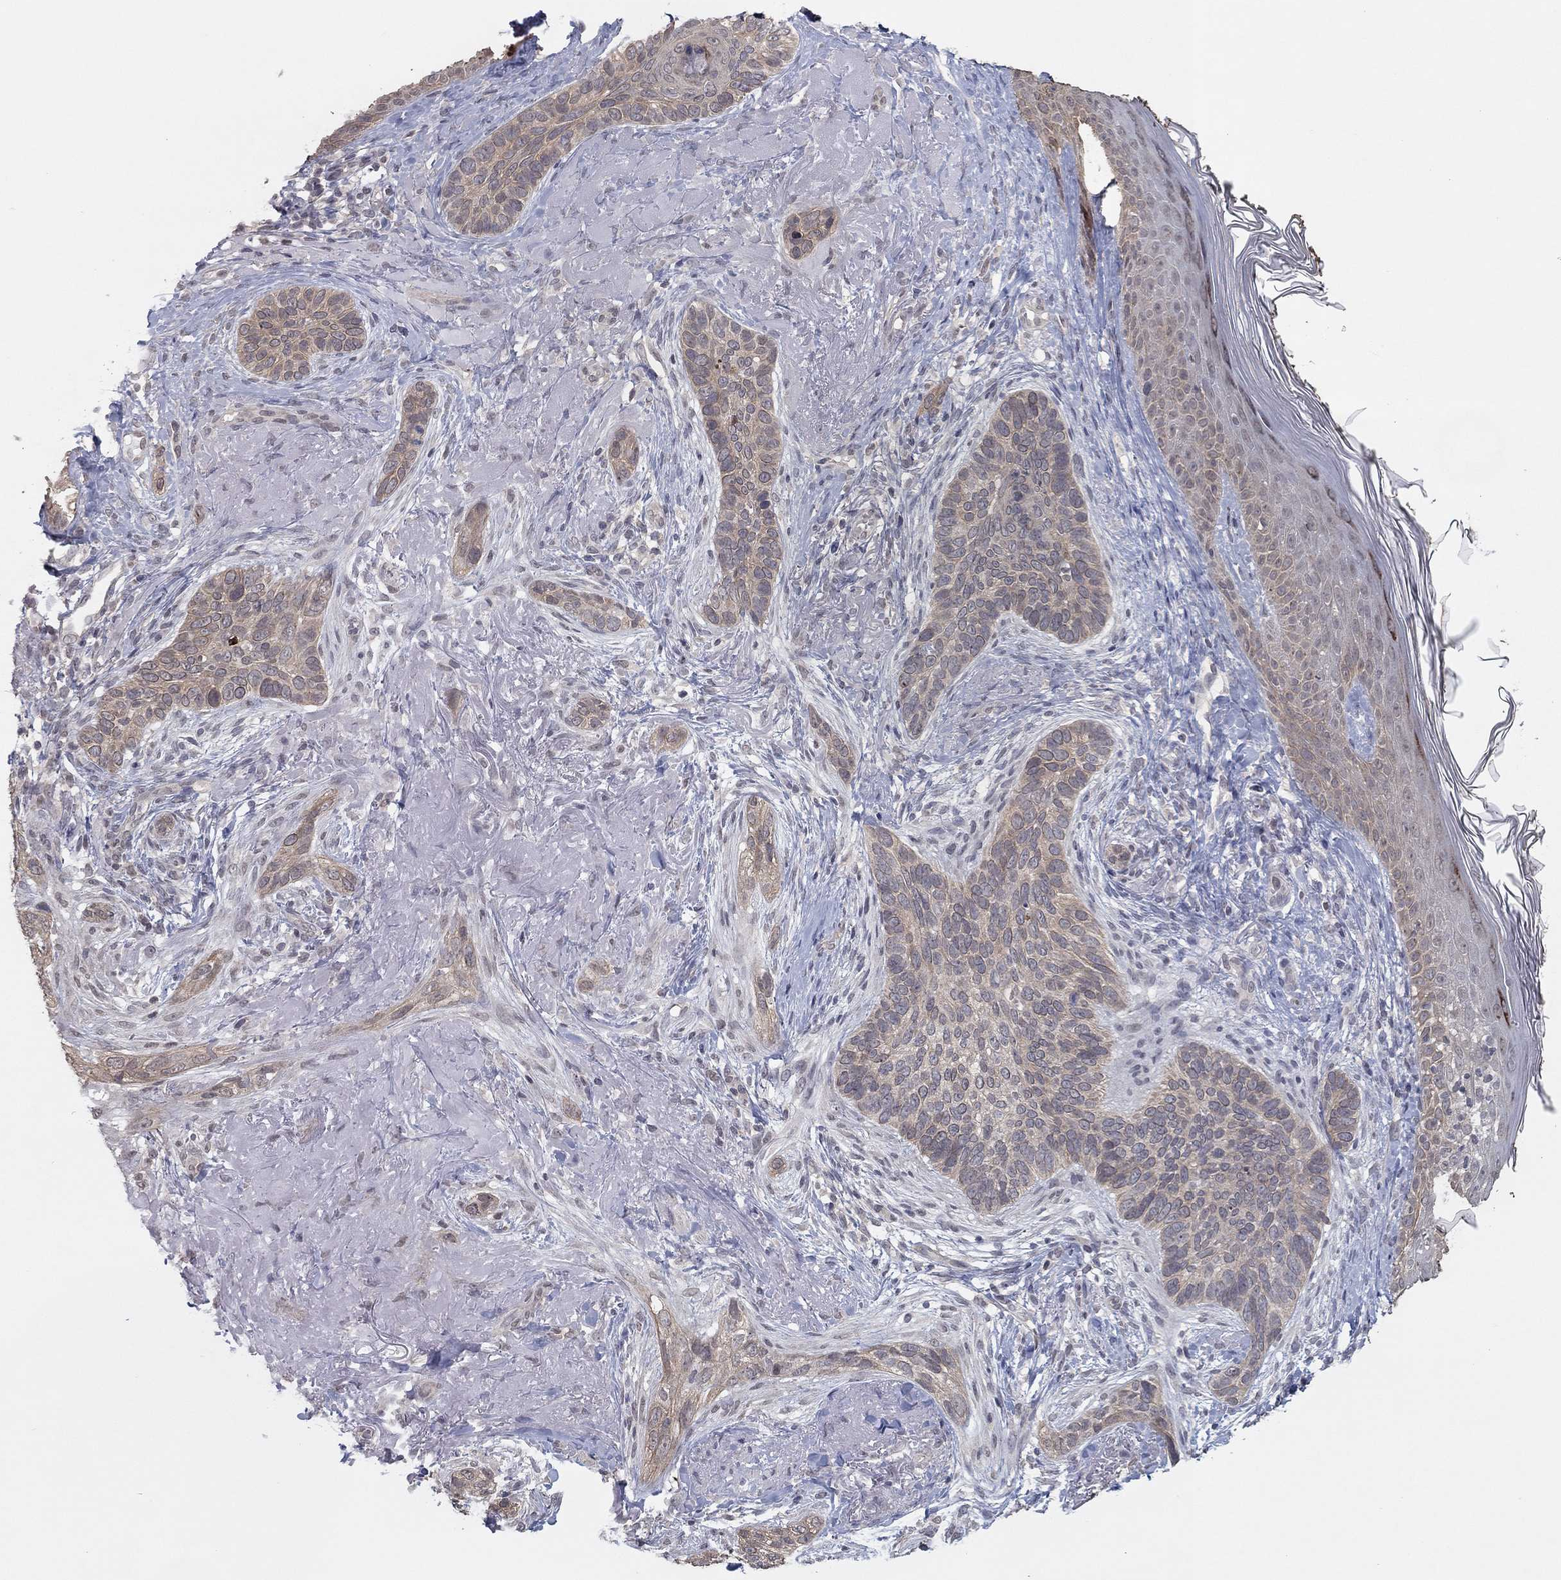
{"staining": {"intensity": "weak", "quantity": ">75%", "location": "cytoplasmic/membranous"}, "tissue": "skin cancer", "cell_type": "Tumor cells", "image_type": "cancer", "snomed": [{"axis": "morphology", "description": "Basal cell carcinoma"}, {"axis": "topography", "description": "Skin"}], "caption": "This photomicrograph shows IHC staining of skin basal cell carcinoma, with low weak cytoplasmic/membranous expression in about >75% of tumor cells.", "gene": "SLC22A2", "patient": {"sex": "male", "age": 91}}